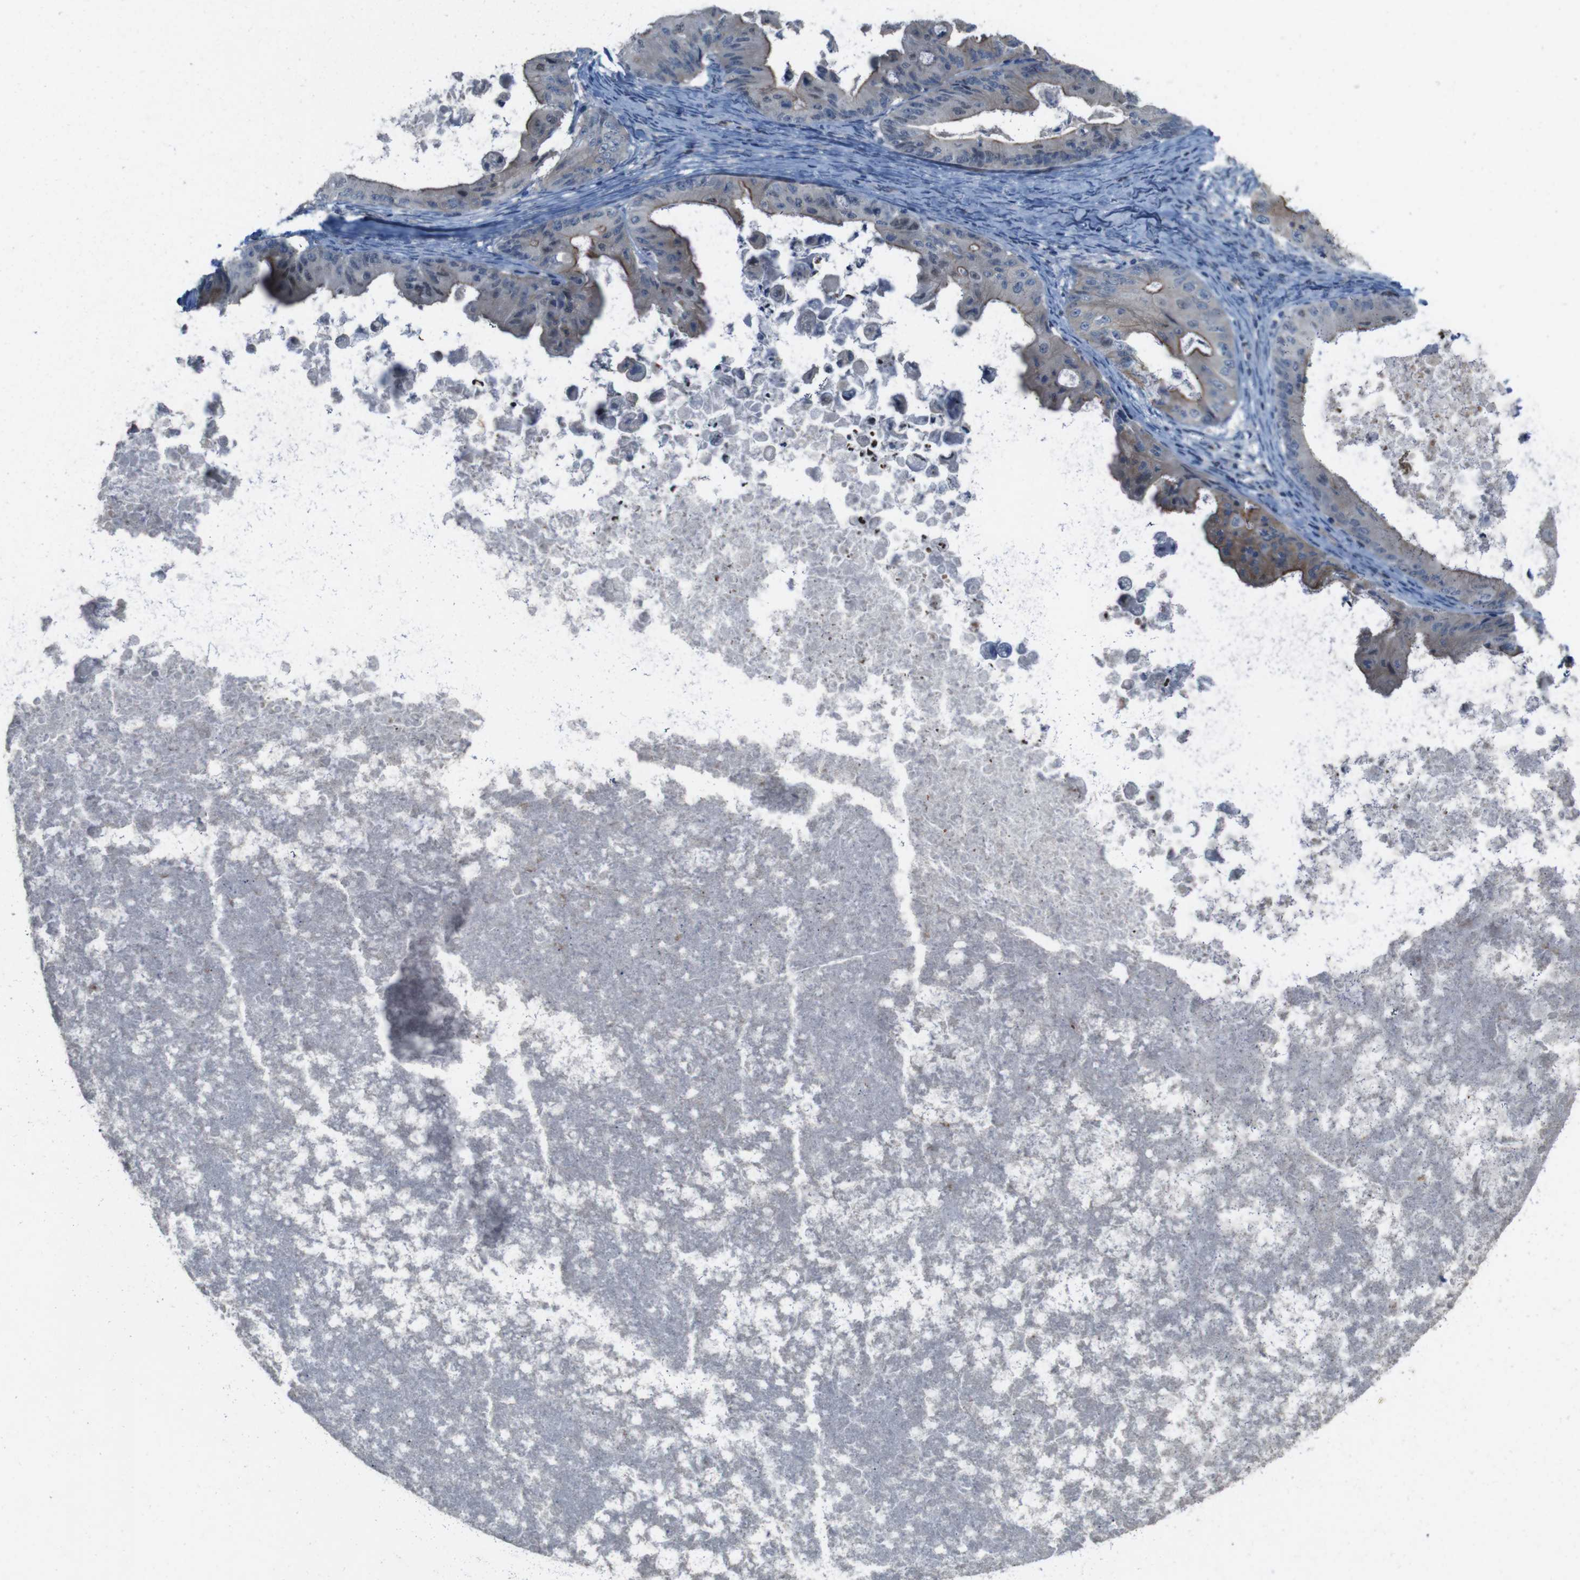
{"staining": {"intensity": "negative", "quantity": "none", "location": "none"}, "tissue": "ovarian cancer", "cell_type": "Tumor cells", "image_type": "cancer", "snomed": [{"axis": "morphology", "description": "Cystadenocarcinoma, mucinous, NOS"}, {"axis": "topography", "description": "Ovary"}], "caption": "Immunohistochemical staining of ovarian cancer demonstrates no significant staining in tumor cells.", "gene": "SKI", "patient": {"sex": "female", "age": 37}}